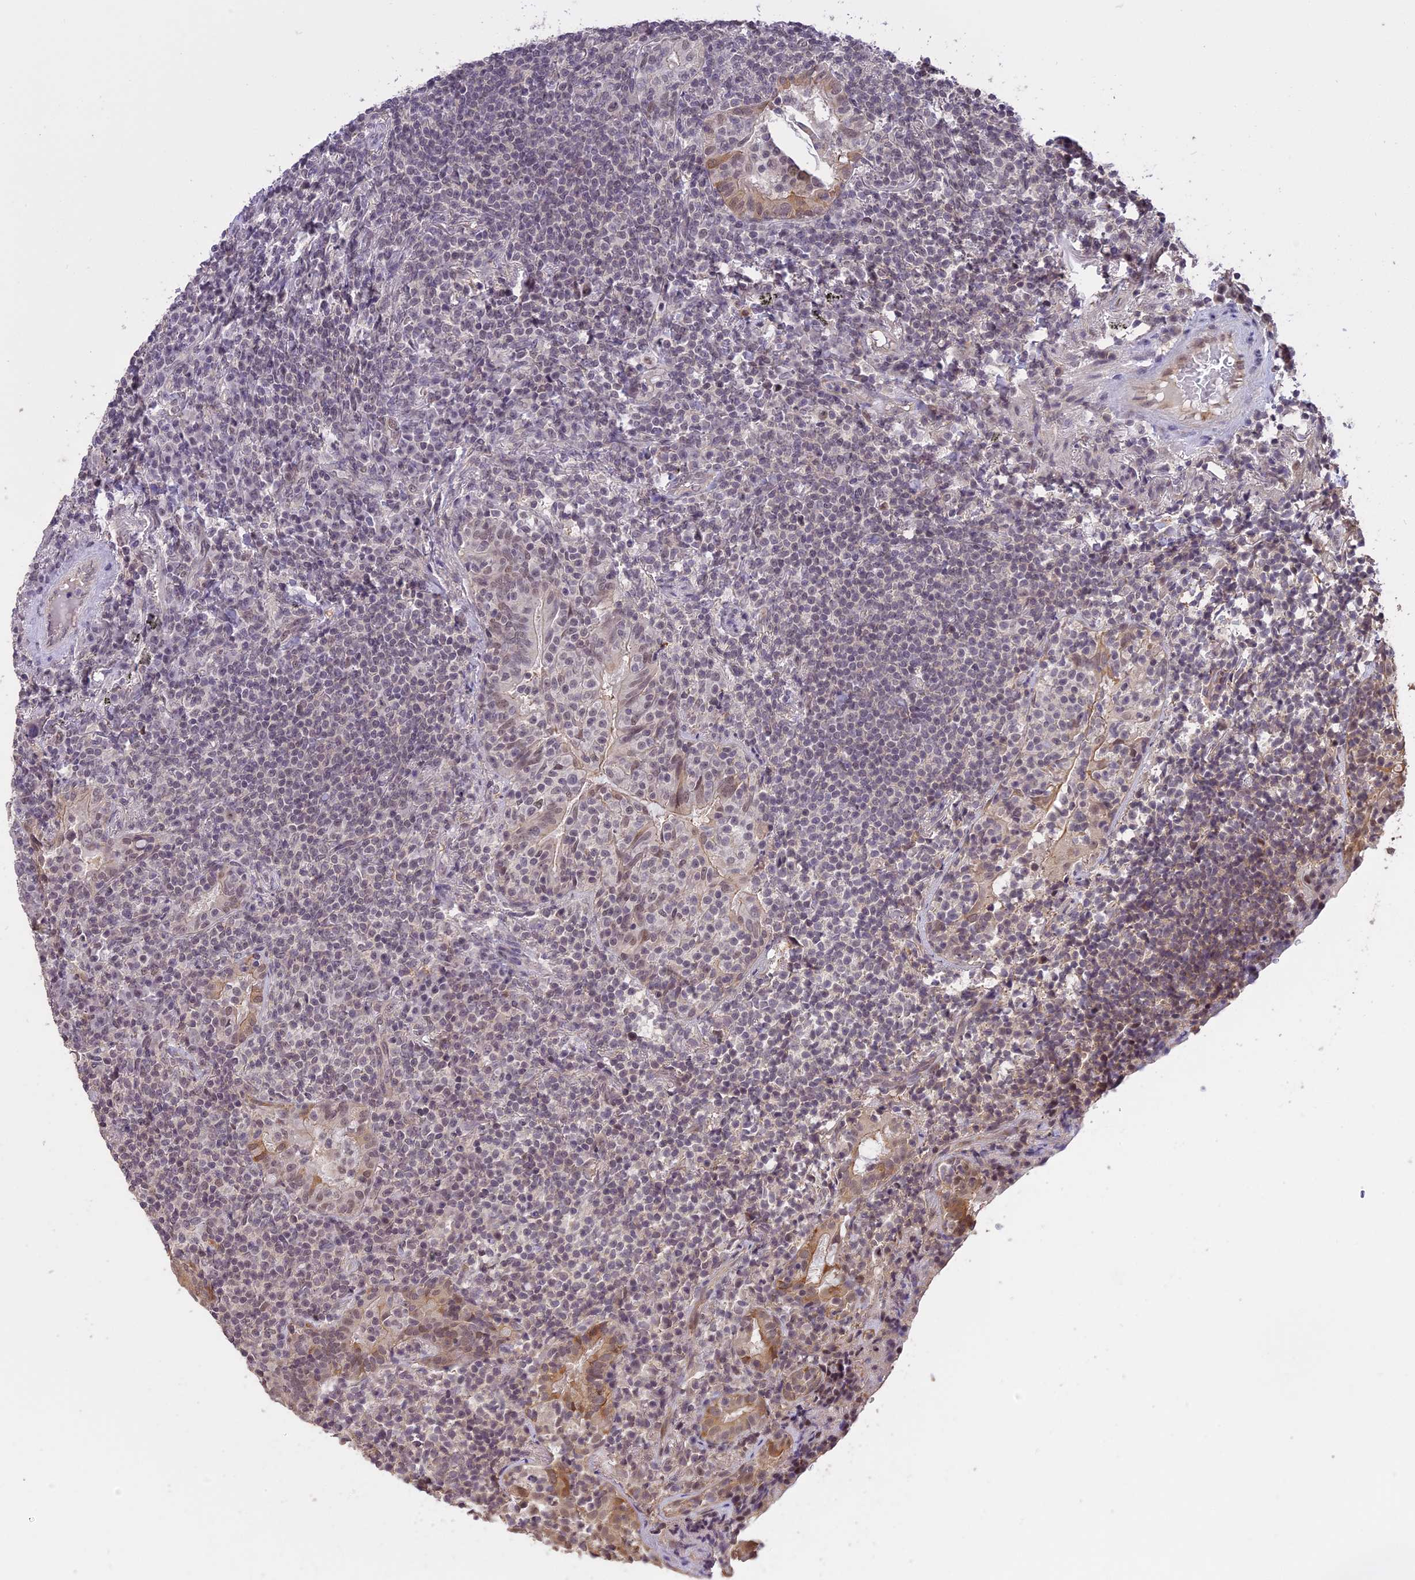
{"staining": {"intensity": "weak", "quantity": "<25%", "location": "nuclear"}, "tissue": "lymphoma", "cell_type": "Tumor cells", "image_type": "cancer", "snomed": [{"axis": "morphology", "description": "Malignant lymphoma, non-Hodgkin's type, Low grade"}, {"axis": "topography", "description": "Lung"}], "caption": "Lymphoma stained for a protein using immunohistochemistry (IHC) demonstrates no expression tumor cells.", "gene": "TIGD7", "patient": {"sex": "female", "age": 71}}